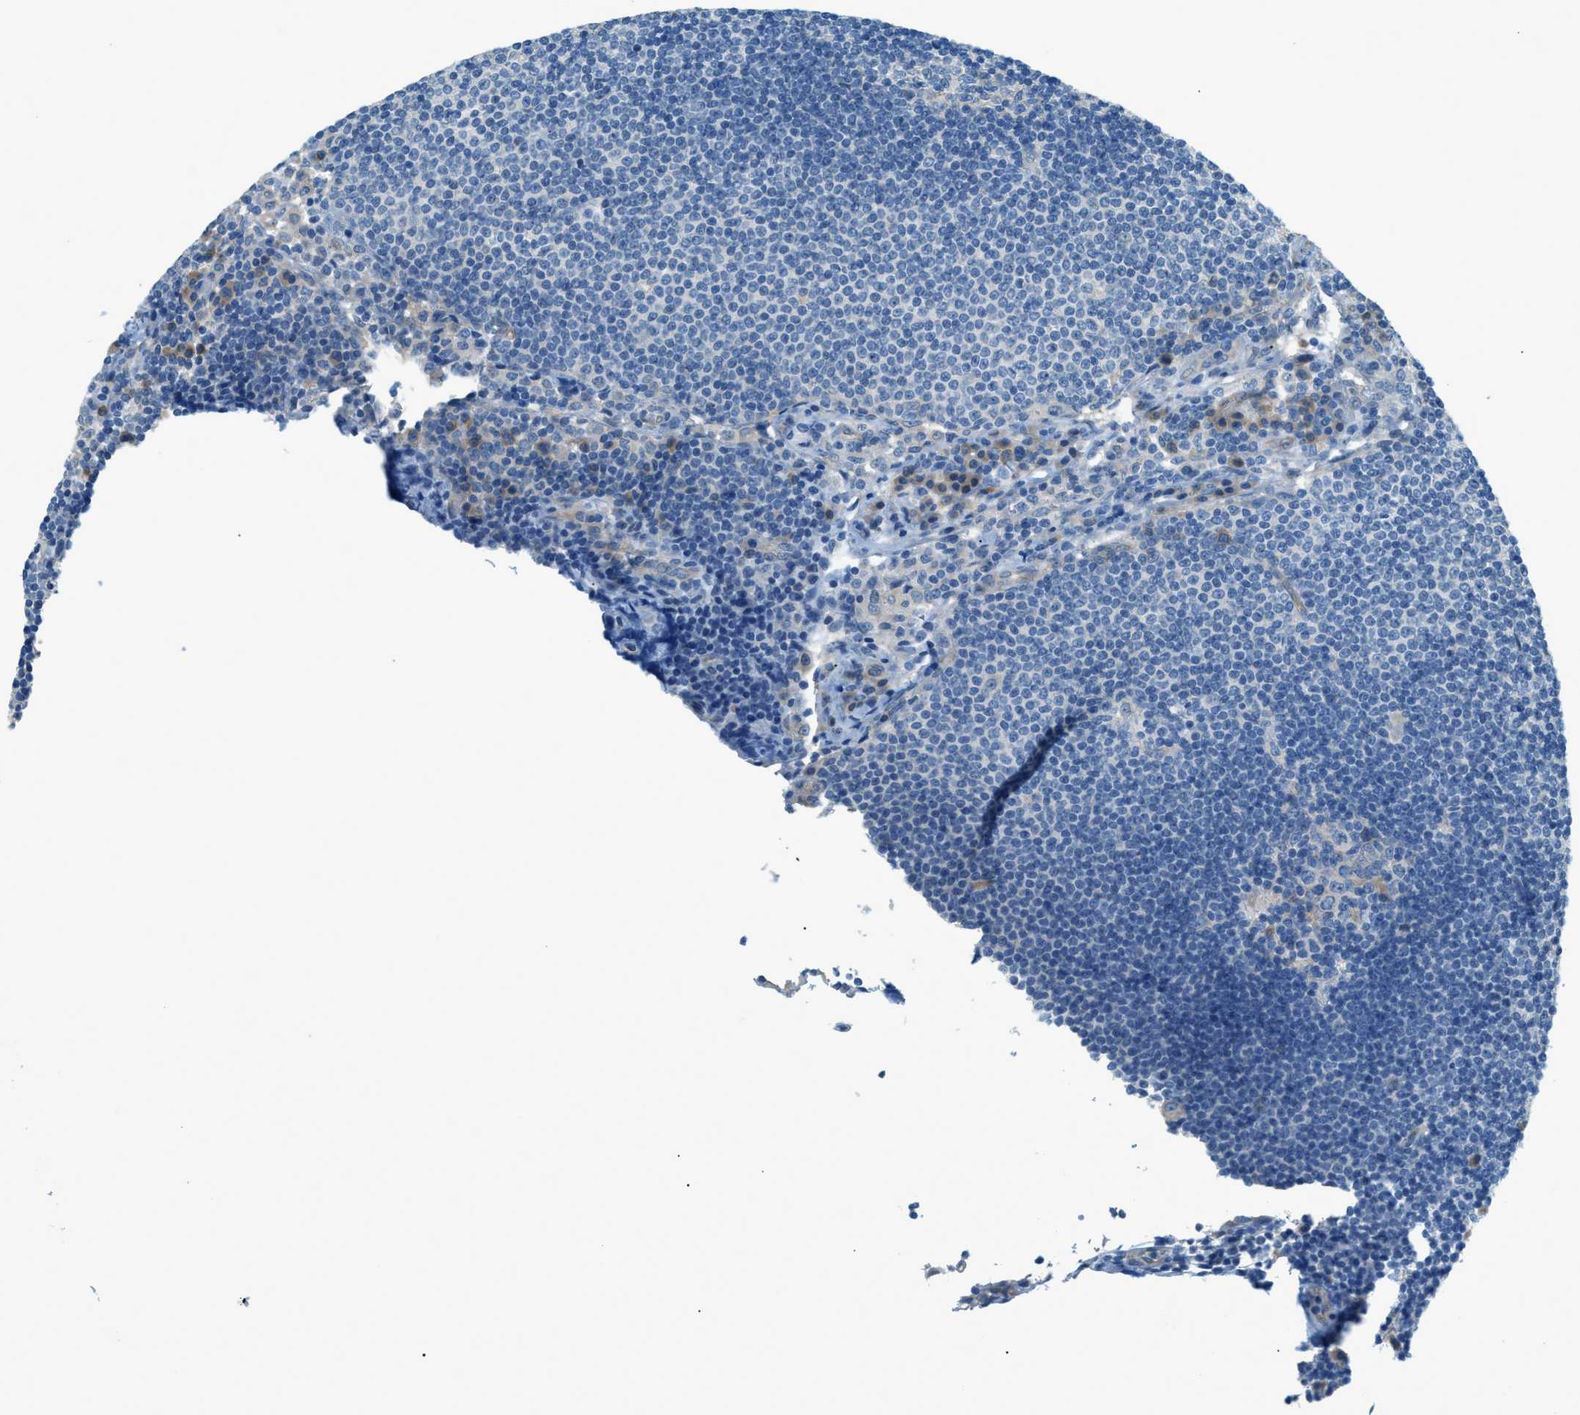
{"staining": {"intensity": "negative", "quantity": "none", "location": "none"}, "tissue": "lymph node", "cell_type": "Germinal center cells", "image_type": "normal", "snomed": [{"axis": "morphology", "description": "Normal tissue, NOS"}, {"axis": "topography", "description": "Lymph node"}], "caption": "The immunohistochemistry (IHC) micrograph has no significant positivity in germinal center cells of lymph node. The staining was performed using DAB (3,3'-diaminobenzidine) to visualize the protein expression in brown, while the nuclei were stained in blue with hematoxylin (Magnification: 20x).", "gene": "ZNF367", "patient": {"sex": "female", "age": 53}}